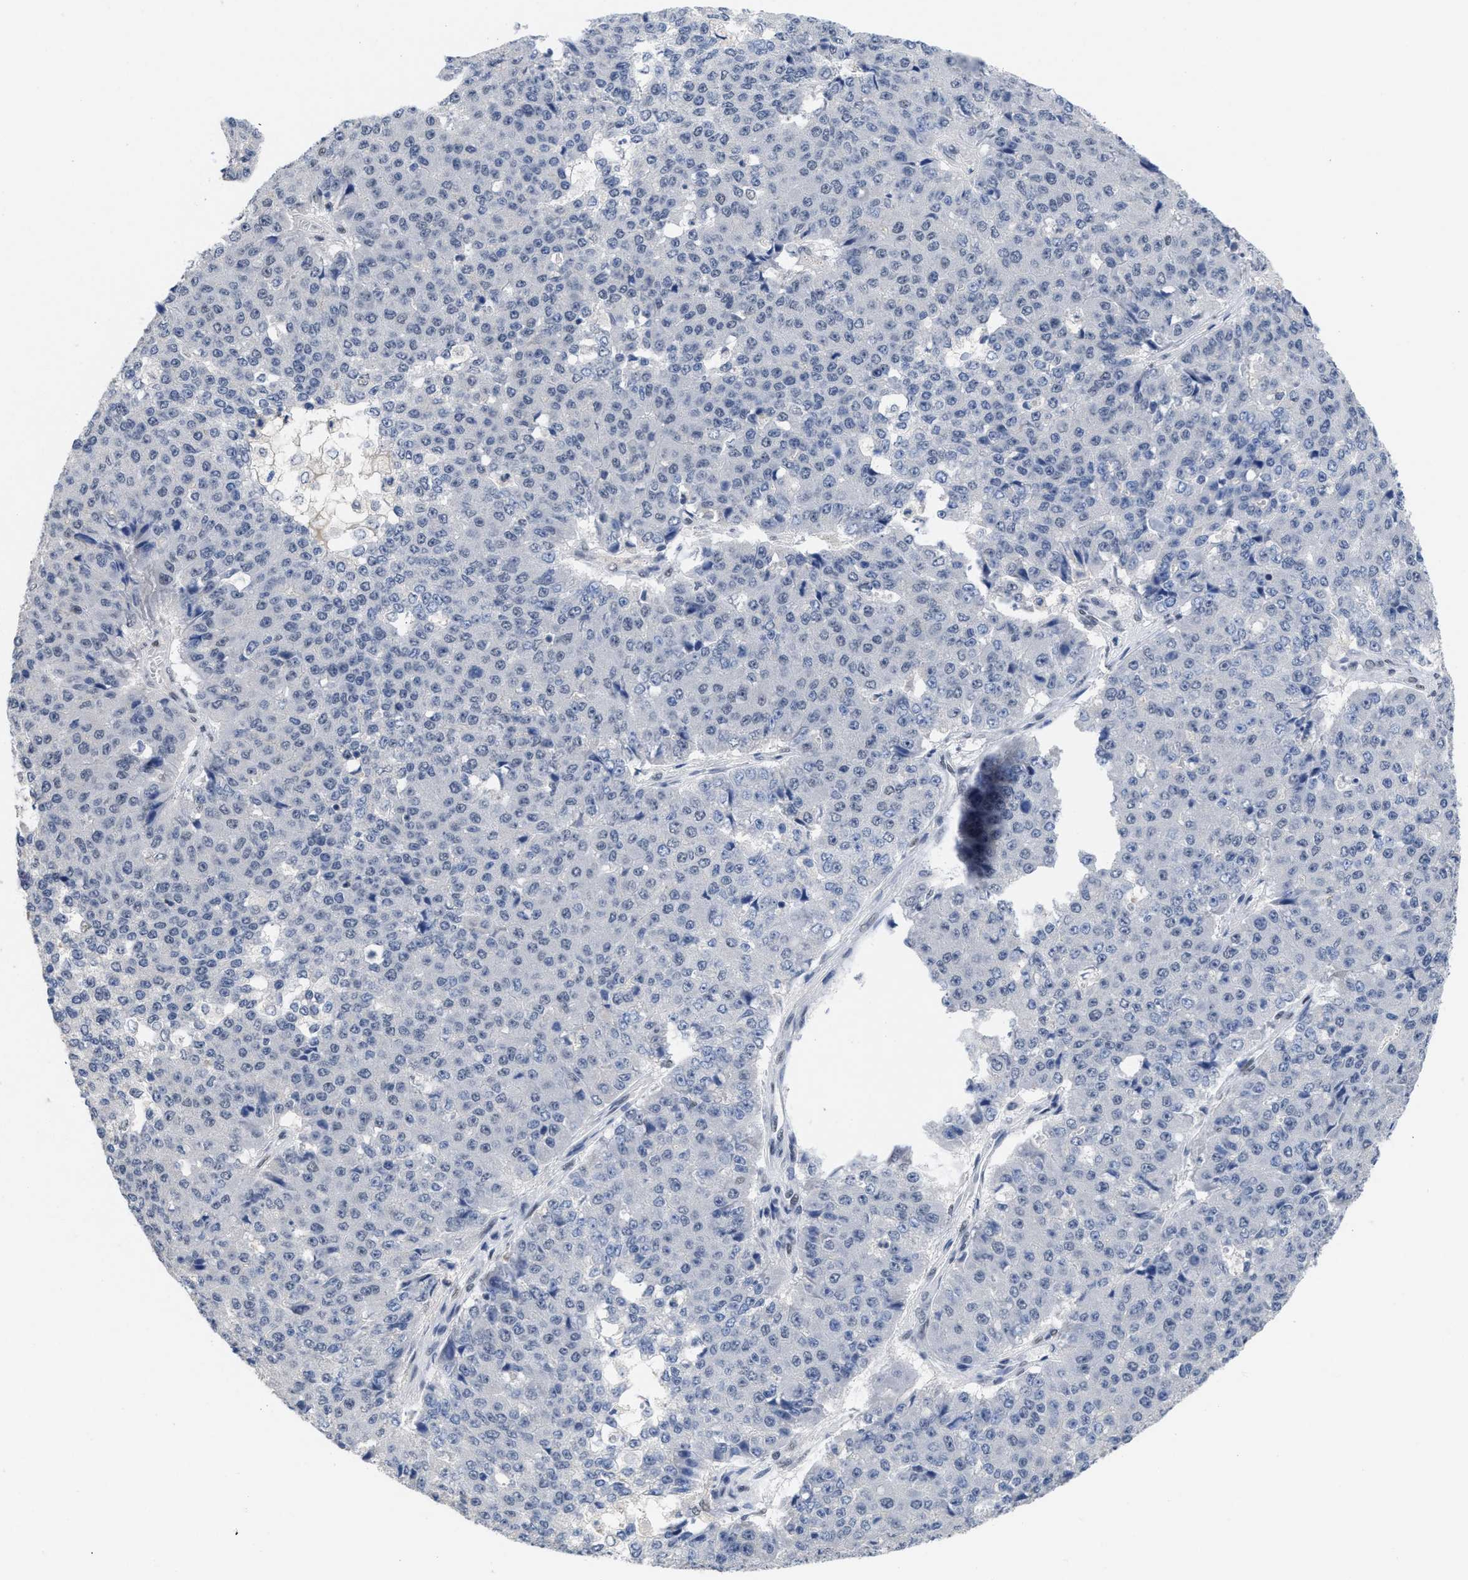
{"staining": {"intensity": "negative", "quantity": "none", "location": "none"}, "tissue": "pancreatic cancer", "cell_type": "Tumor cells", "image_type": "cancer", "snomed": [{"axis": "morphology", "description": "Adenocarcinoma, NOS"}, {"axis": "topography", "description": "Pancreas"}], "caption": "Pancreatic cancer (adenocarcinoma) stained for a protein using immunohistochemistry reveals no expression tumor cells.", "gene": "GGNBP2", "patient": {"sex": "male", "age": 50}}